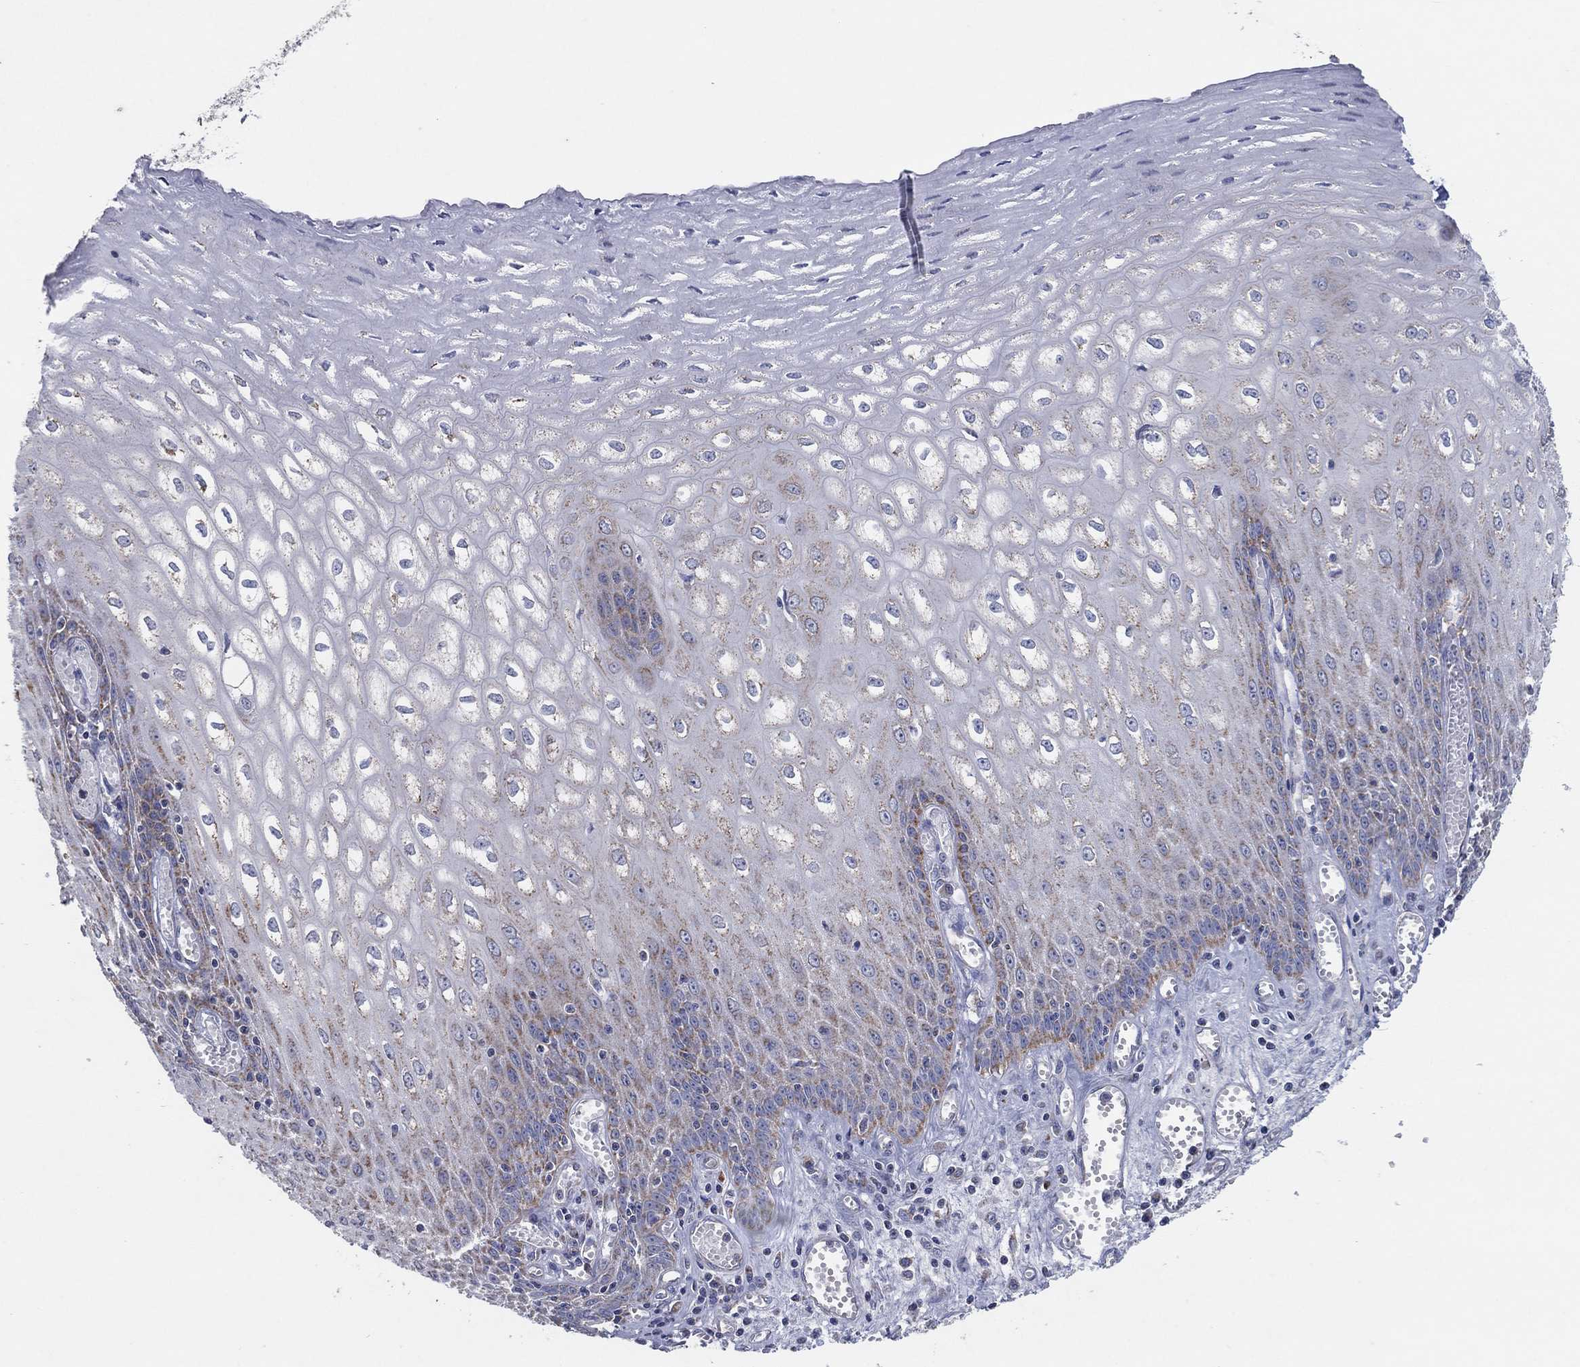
{"staining": {"intensity": "moderate", "quantity": "<25%", "location": "cytoplasmic/membranous"}, "tissue": "esophagus", "cell_type": "Squamous epithelial cells", "image_type": "normal", "snomed": [{"axis": "morphology", "description": "Normal tissue, NOS"}, {"axis": "topography", "description": "Esophagus"}], "caption": "Brown immunohistochemical staining in benign esophagus exhibits moderate cytoplasmic/membranous positivity in approximately <25% of squamous epithelial cells. The staining was performed using DAB (3,3'-diaminobenzidine) to visualize the protein expression in brown, while the nuclei were stained in blue with hematoxylin (Magnification: 20x).", "gene": "C9orf85", "patient": {"sex": "male", "age": 58}}